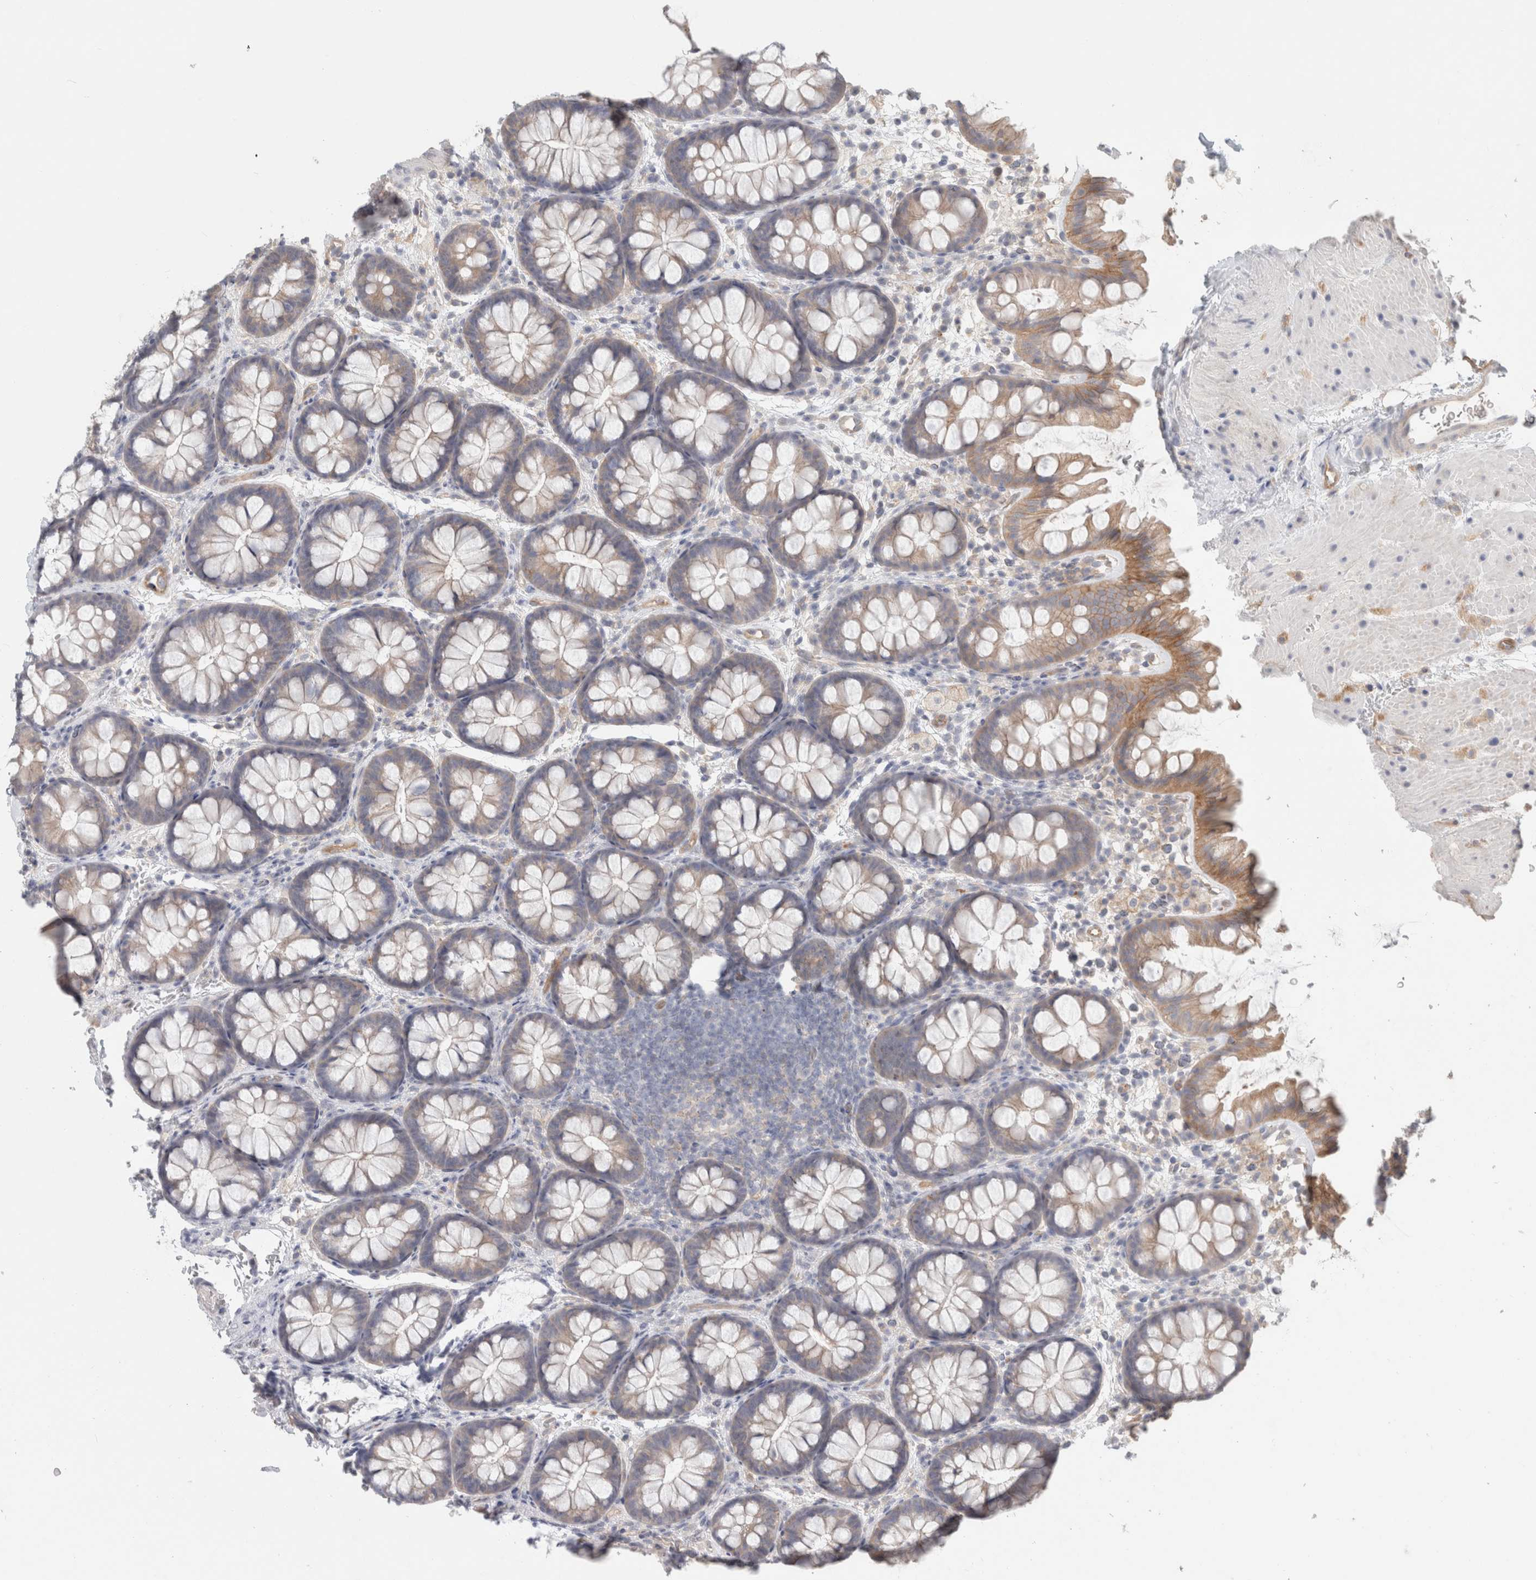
{"staining": {"intensity": "weak", "quantity": ">75%", "location": "cytoplasmic/membranous"}, "tissue": "colon", "cell_type": "Endothelial cells", "image_type": "normal", "snomed": [{"axis": "morphology", "description": "Normal tissue, NOS"}, {"axis": "topography", "description": "Colon"}], "caption": "Normal colon reveals weak cytoplasmic/membranous expression in approximately >75% of endothelial cells (DAB (3,3'-diaminobenzidine) = brown stain, brightfield microscopy at high magnification)..", "gene": "RASAL2", "patient": {"sex": "female", "age": 62}}